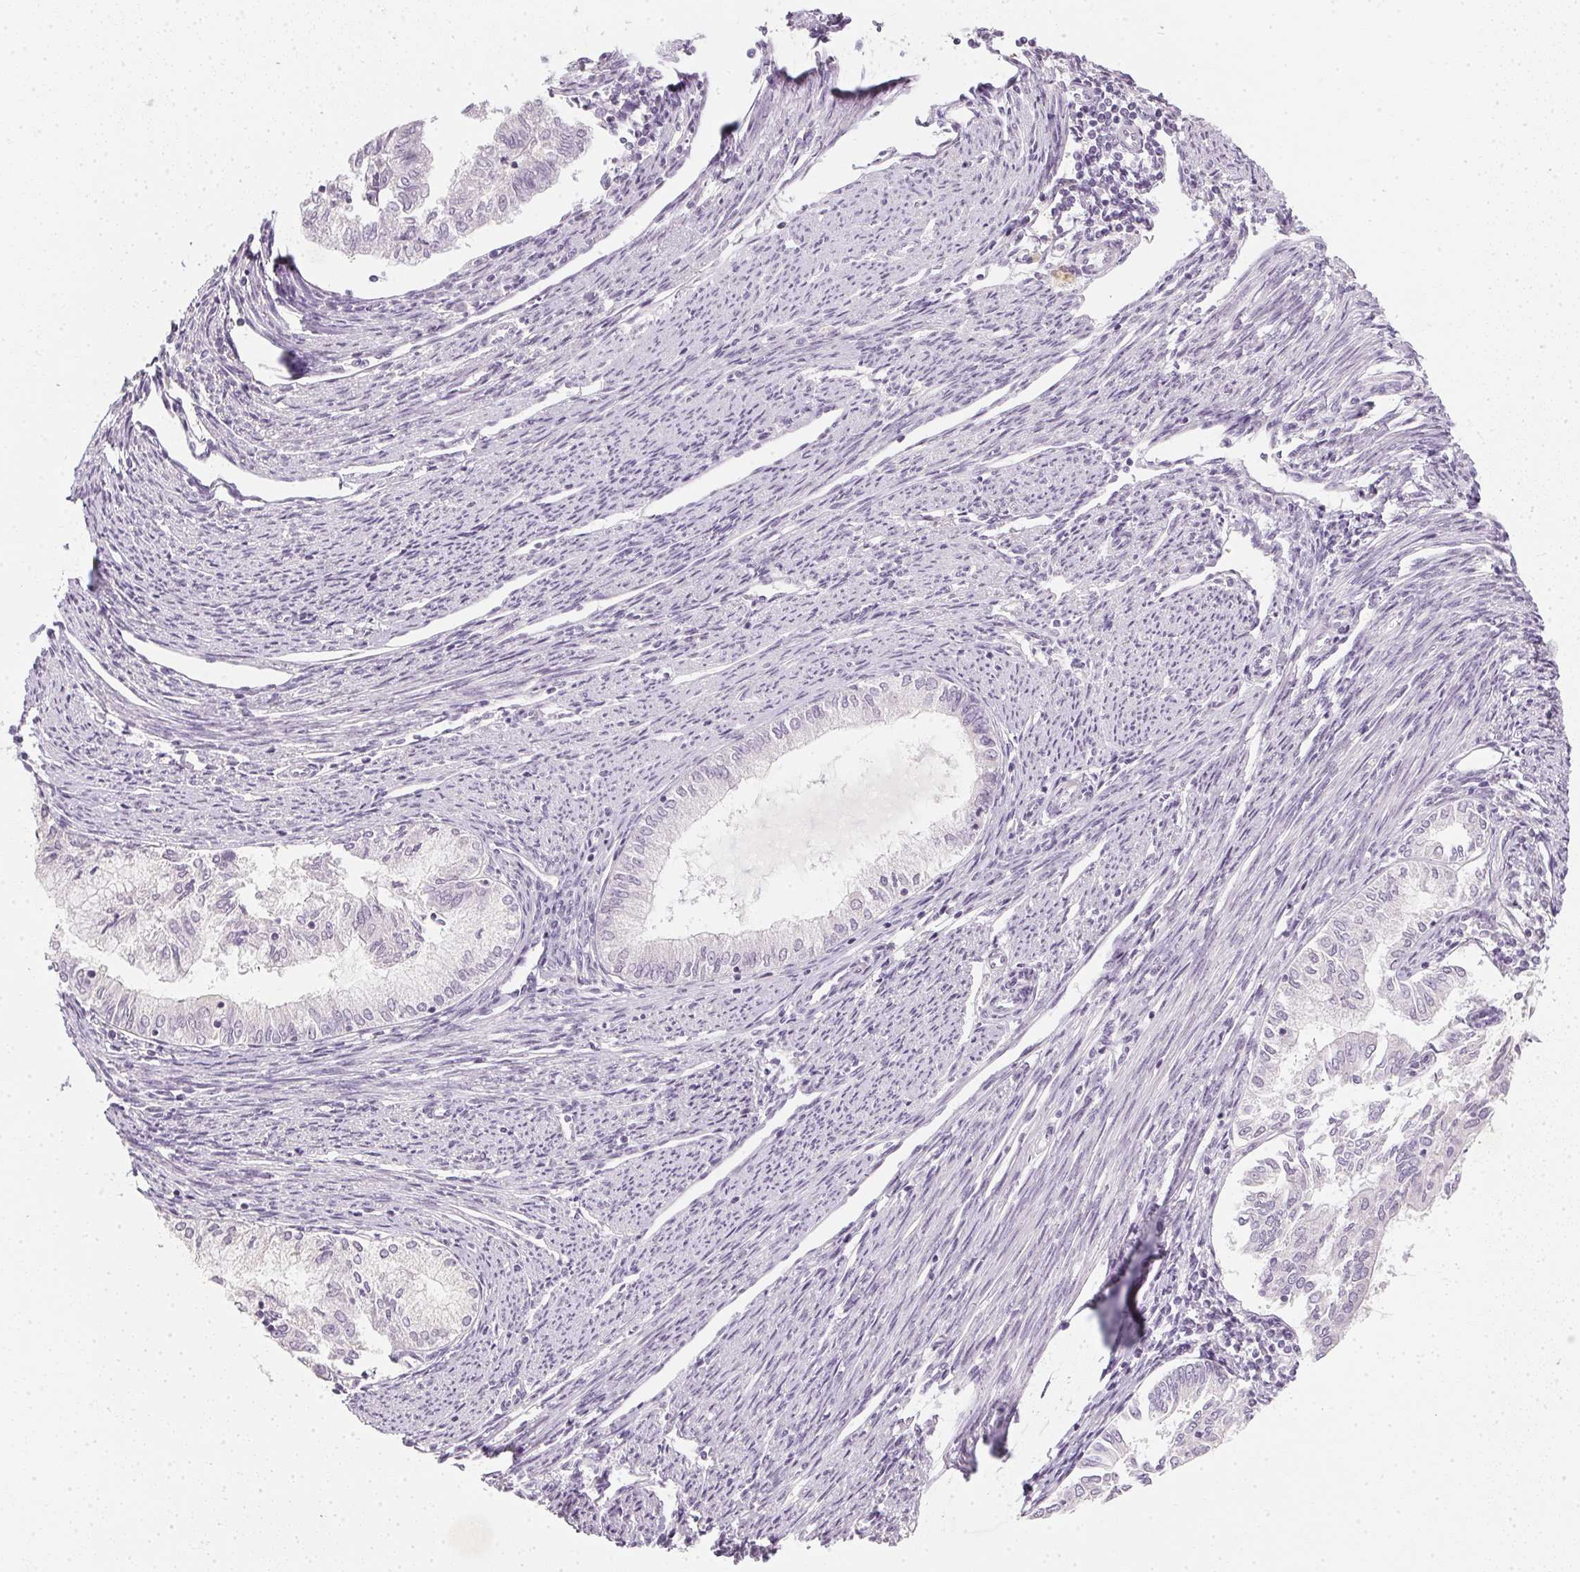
{"staining": {"intensity": "negative", "quantity": "none", "location": "none"}, "tissue": "endometrial cancer", "cell_type": "Tumor cells", "image_type": "cancer", "snomed": [{"axis": "morphology", "description": "Adenocarcinoma, NOS"}, {"axis": "topography", "description": "Endometrium"}], "caption": "Endometrial adenocarcinoma stained for a protein using immunohistochemistry displays no staining tumor cells.", "gene": "TMEM72", "patient": {"sex": "female", "age": 79}}